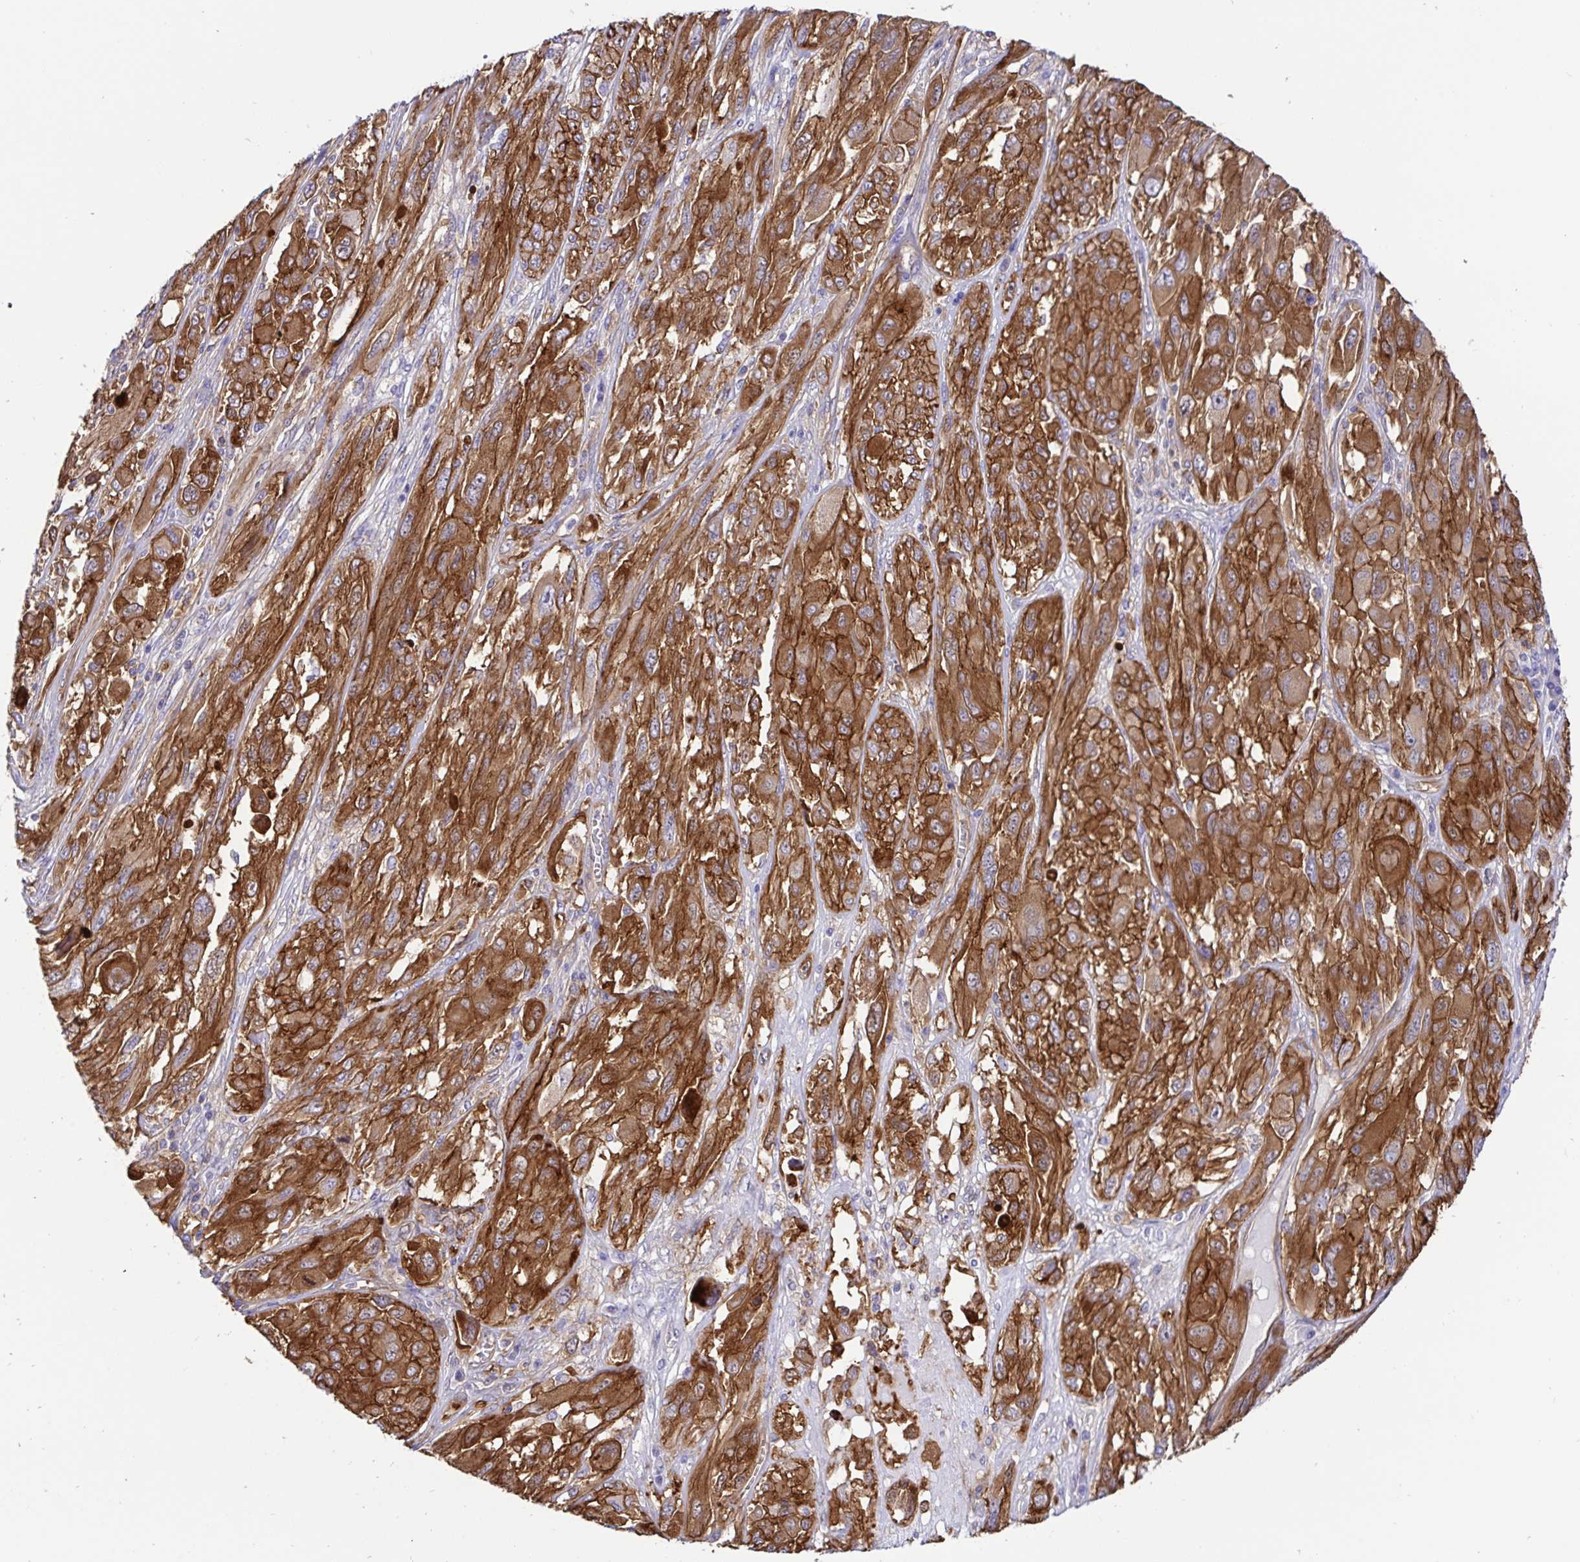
{"staining": {"intensity": "strong", "quantity": ">75%", "location": "cytoplasmic/membranous"}, "tissue": "melanoma", "cell_type": "Tumor cells", "image_type": "cancer", "snomed": [{"axis": "morphology", "description": "Malignant melanoma, NOS"}, {"axis": "topography", "description": "Skin"}], "caption": "Protein staining by IHC displays strong cytoplasmic/membranous positivity in approximately >75% of tumor cells in malignant melanoma. Nuclei are stained in blue.", "gene": "ANXA2", "patient": {"sex": "female", "age": 91}}